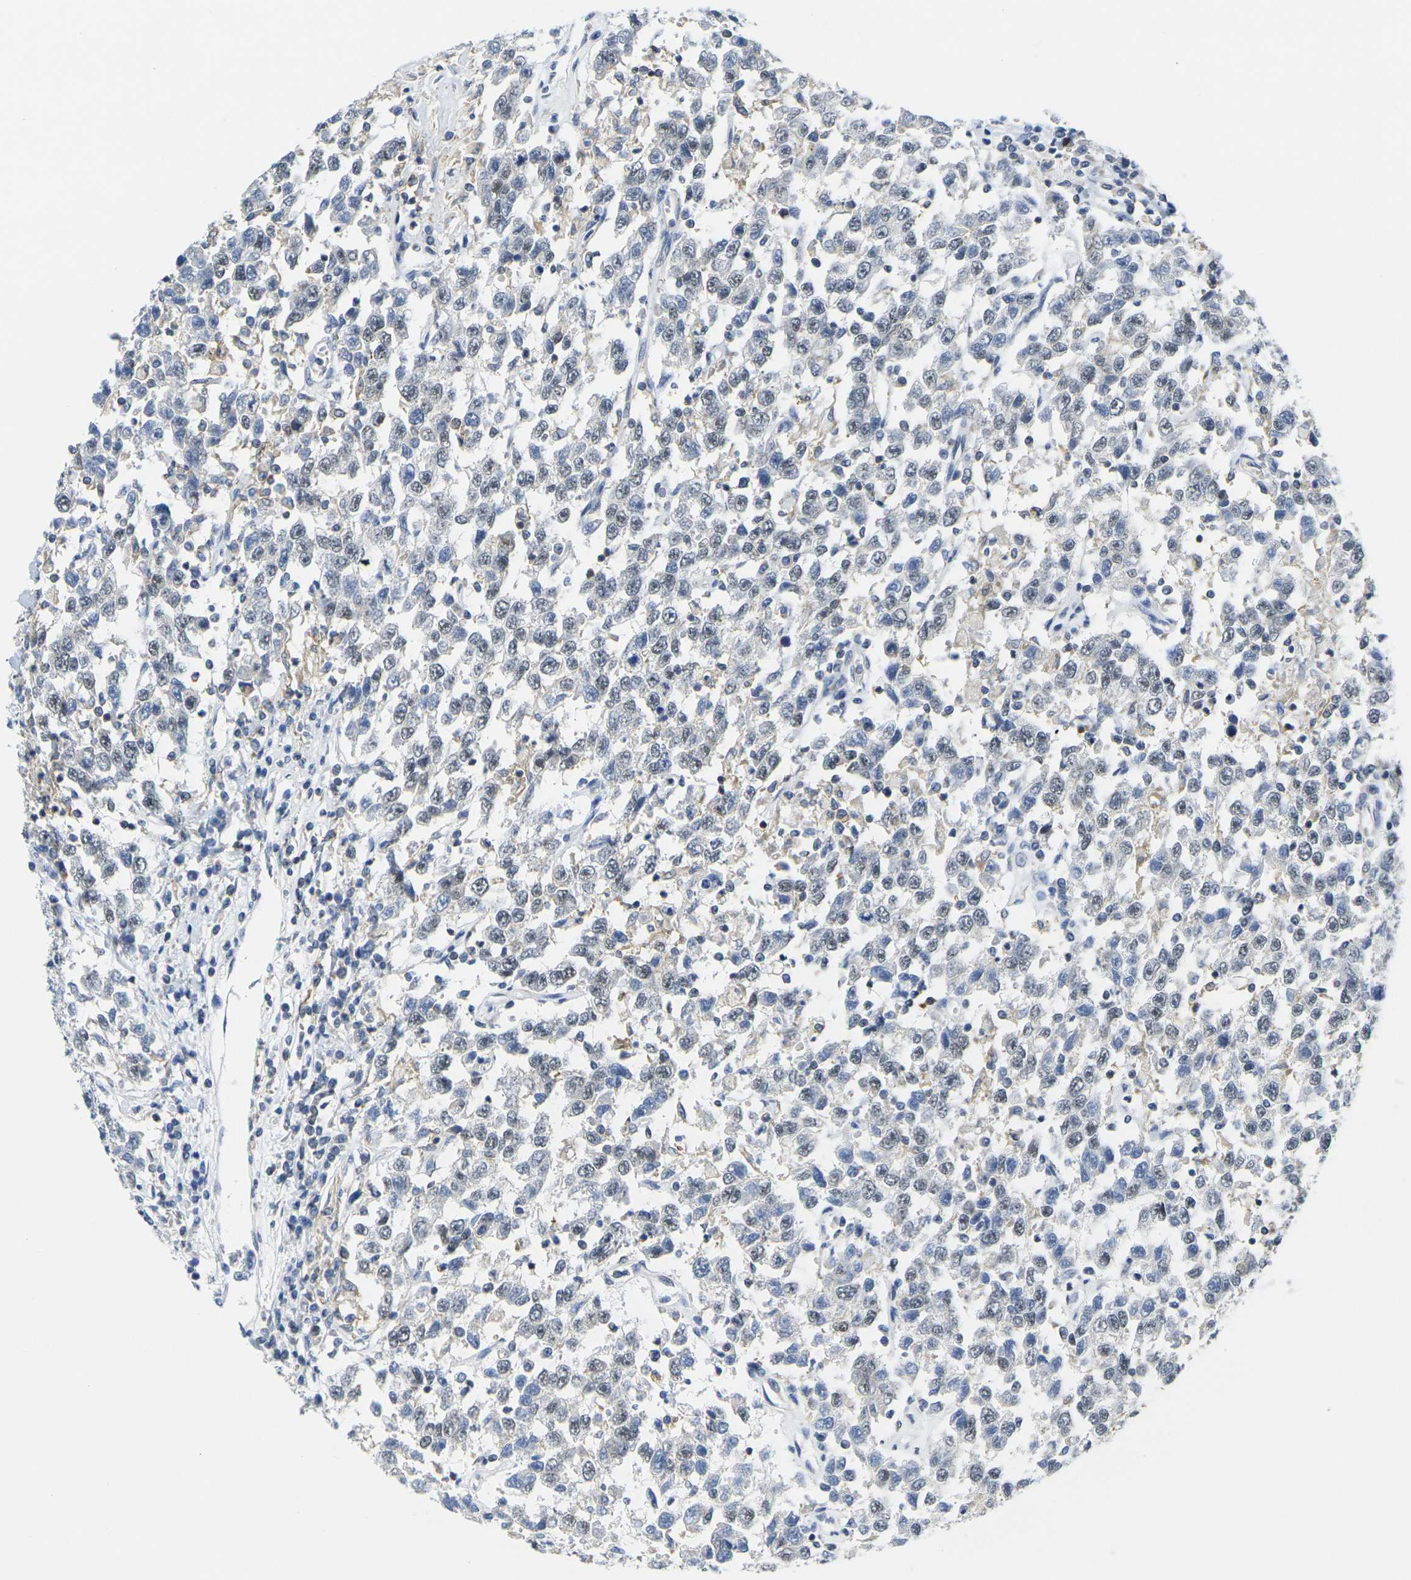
{"staining": {"intensity": "negative", "quantity": "none", "location": "none"}, "tissue": "testis cancer", "cell_type": "Tumor cells", "image_type": "cancer", "snomed": [{"axis": "morphology", "description": "Seminoma, NOS"}, {"axis": "topography", "description": "Testis"}], "caption": "An IHC micrograph of testis cancer is shown. There is no staining in tumor cells of testis cancer.", "gene": "OTOF", "patient": {"sex": "male", "age": 41}}